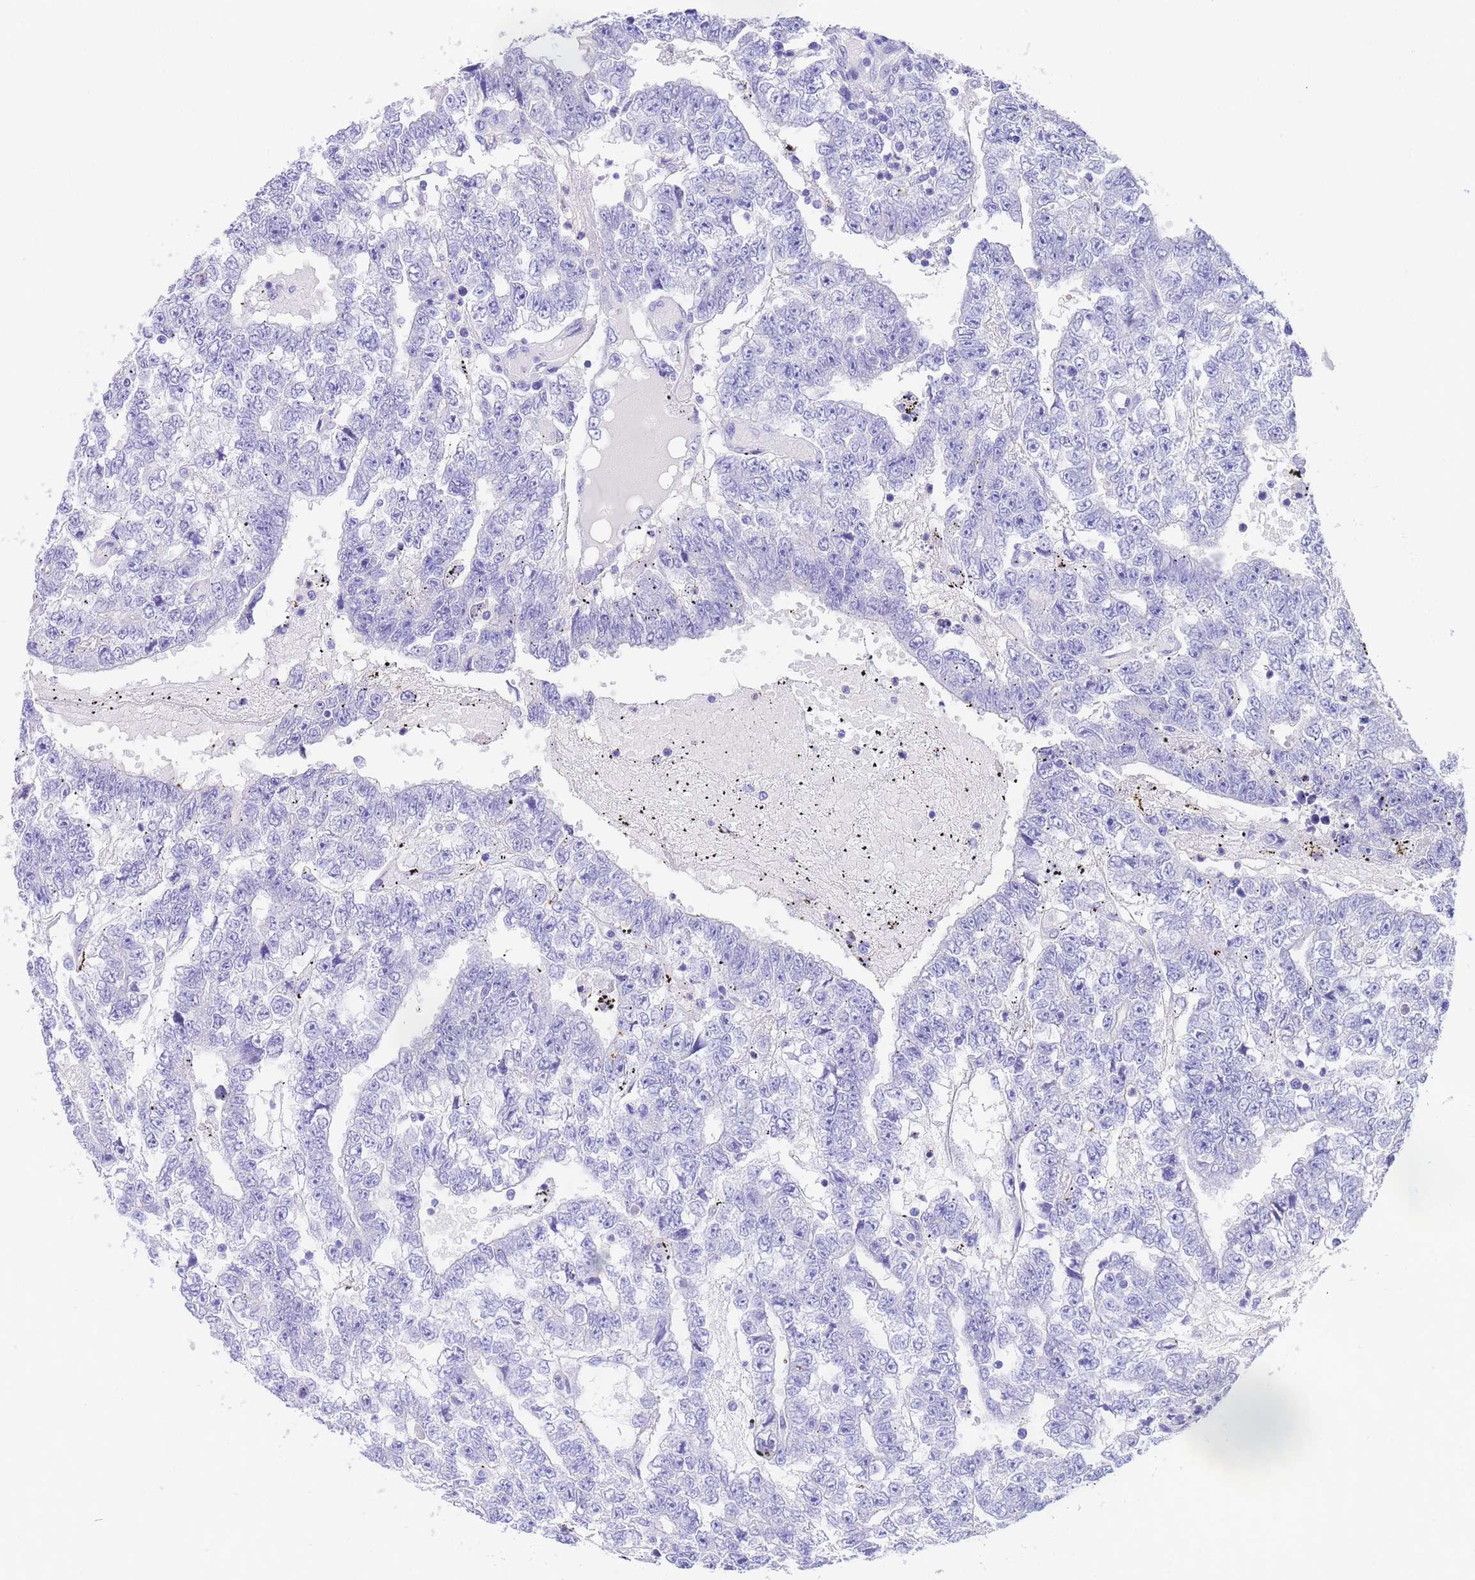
{"staining": {"intensity": "negative", "quantity": "none", "location": "none"}, "tissue": "testis cancer", "cell_type": "Tumor cells", "image_type": "cancer", "snomed": [{"axis": "morphology", "description": "Carcinoma, Embryonal, NOS"}, {"axis": "topography", "description": "Testis"}], "caption": "High magnification brightfield microscopy of testis cancer (embryonal carcinoma) stained with DAB (3,3'-diaminobenzidine) (brown) and counterstained with hematoxylin (blue): tumor cells show no significant expression. (Stains: DAB (3,3'-diaminobenzidine) immunohistochemistry with hematoxylin counter stain, Microscopy: brightfield microscopy at high magnification).", "gene": "USP38", "patient": {"sex": "male", "age": 25}}